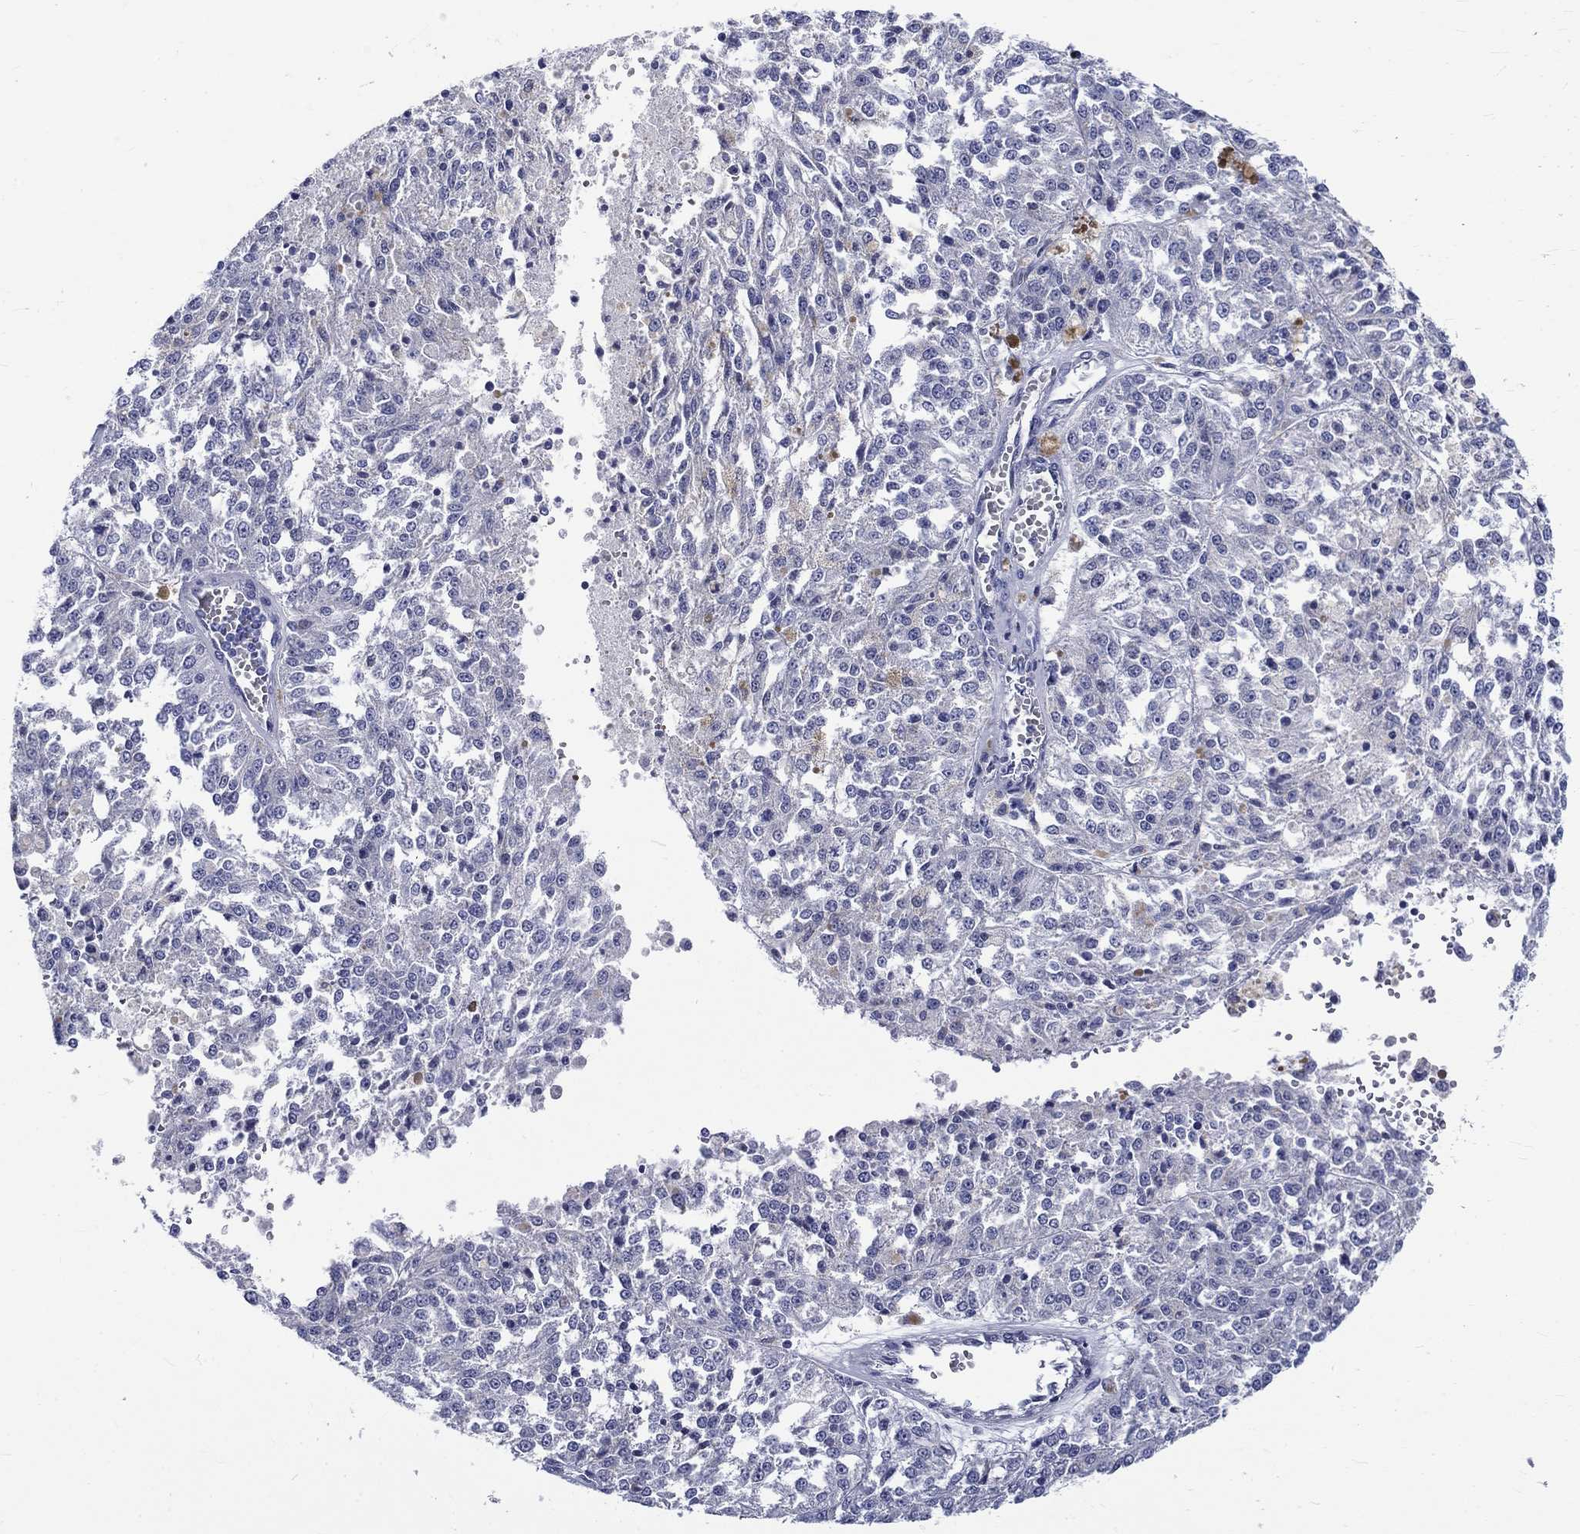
{"staining": {"intensity": "negative", "quantity": "none", "location": "none"}, "tissue": "melanoma", "cell_type": "Tumor cells", "image_type": "cancer", "snomed": [{"axis": "morphology", "description": "Malignant melanoma, Metastatic site"}, {"axis": "topography", "description": "Lymph node"}], "caption": "IHC of human malignant melanoma (metastatic site) reveals no staining in tumor cells.", "gene": "ST6GALNAC1", "patient": {"sex": "female", "age": 64}}